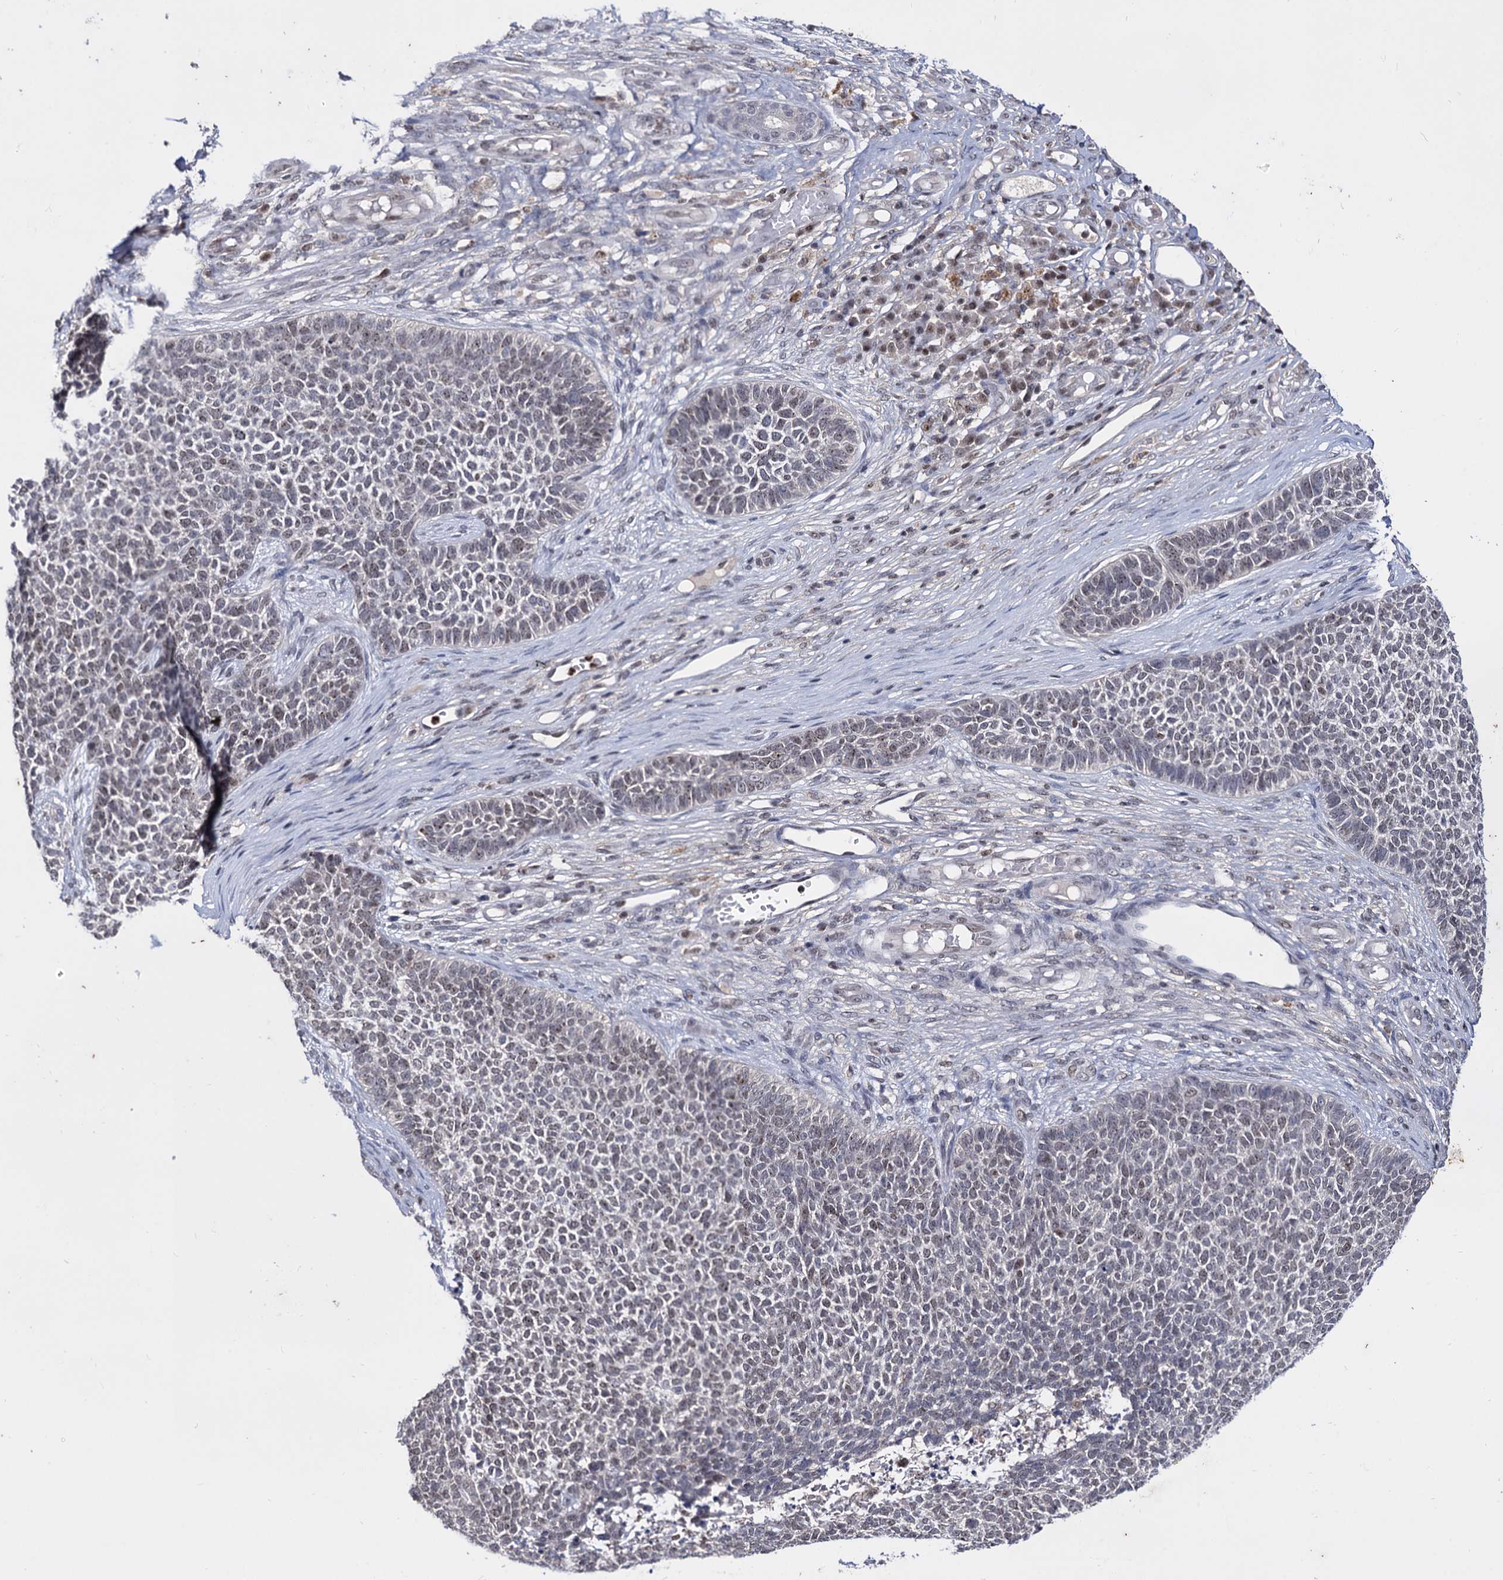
{"staining": {"intensity": "weak", "quantity": "25%-75%", "location": "nuclear"}, "tissue": "skin cancer", "cell_type": "Tumor cells", "image_type": "cancer", "snomed": [{"axis": "morphology", "description": "Basal cell carcinoma"}, {"axis": "topography", "description": "Skin"}], "caption": "IHC of skin basal cell carcinoma demonstrates low levels of weak nuclear positivity in about 25%-75% of tumor cells.", "gene": "SMCHD1", "patient": {"sex": "female", "age": 84}}